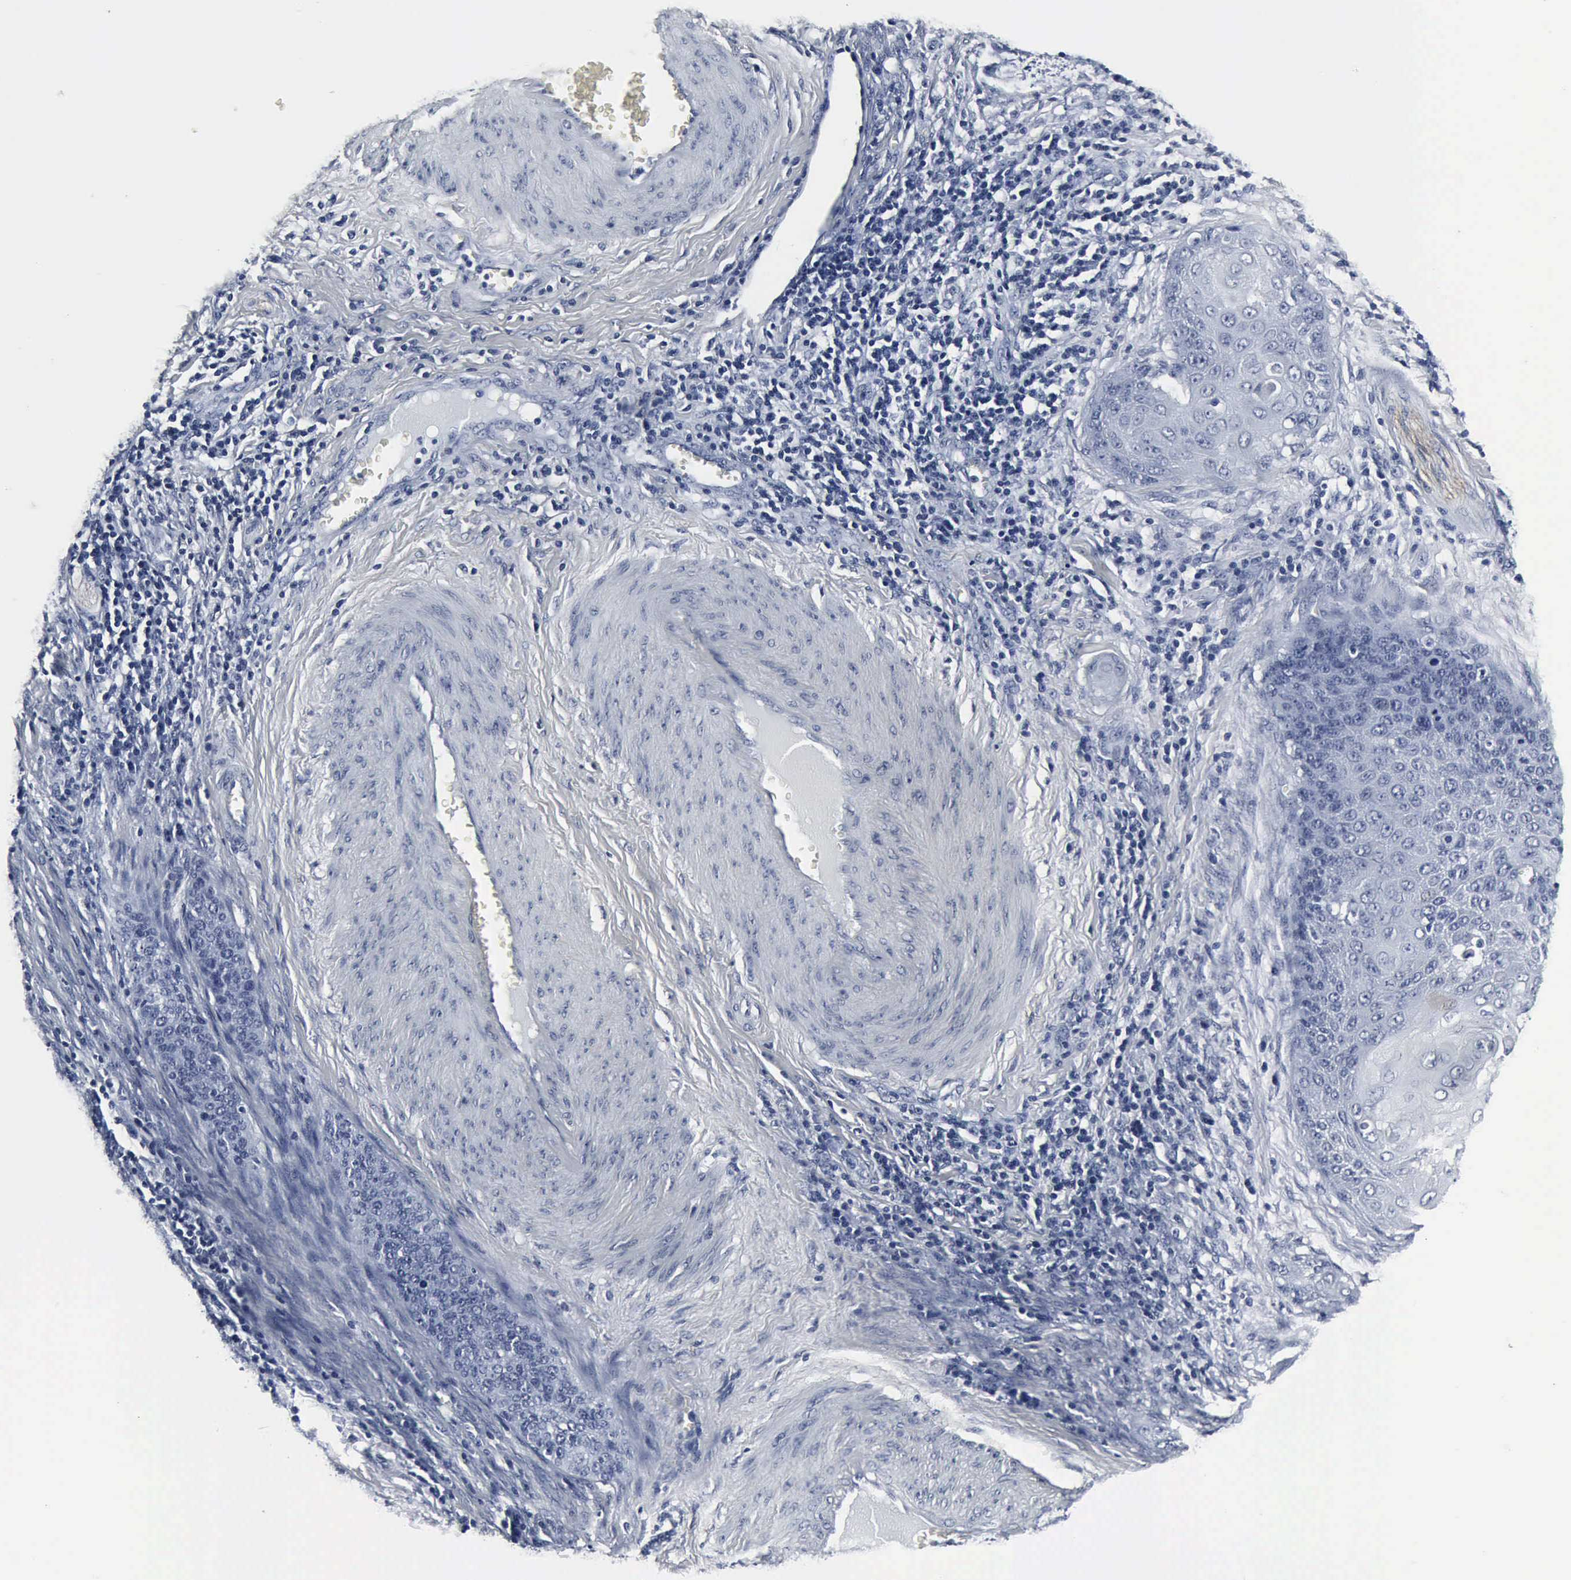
{"staining": {"intensity": "negative", "quantity": "none", "location": "none"}, "tissue": "cervical cancer", "cell_type": "Tumor cells", "image_type": "cancer", "snomed": [{"axis": "morphology", "description": "Squamous cell carcinoma, NOS"}, {"axis": "topography", "description": "Cervix"}], "caption": "Tumor cells show no significant protein expression in cervical cancer (squamous cell carcinoma).", "gene": "SNAP25", "patient": {"sex": "female", "age": 33}}